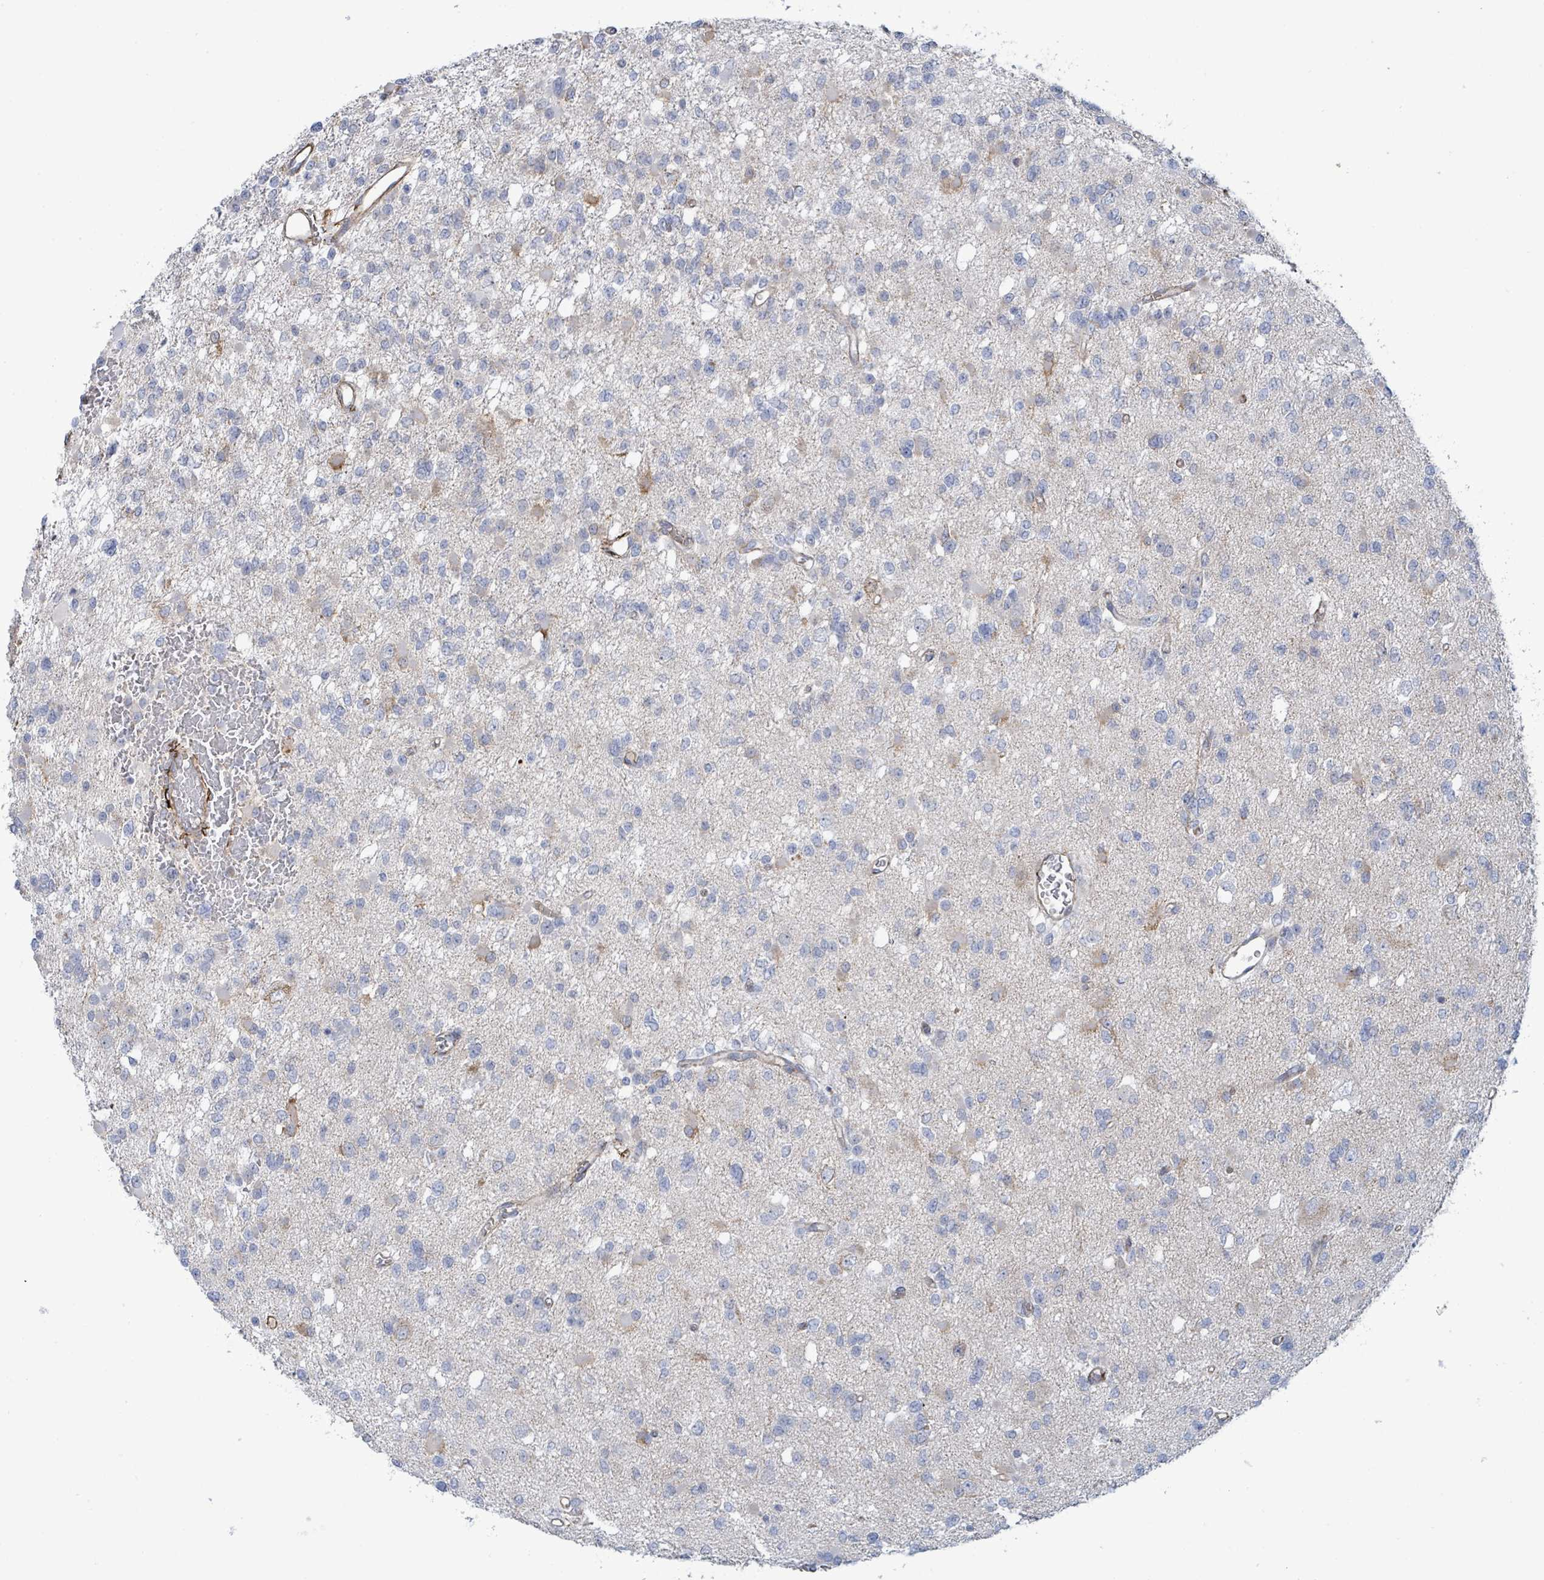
{"staining": {"intensity": "negative", "quantity": "none", "location": "none"}, "tissue": "glioma", "cell_type": "Tumor cells", "image_type": "cancer", "snomed": [{"axis": "morphology", "description": "Glioma, malignant, Low grade"}, {"axis": "topography", "description": "Brain"}], "caption": "Immunohistochemistry (IHC) image of human glioma stained for a protein (brown), which displays no positivity in tumor cells. The staining is performed using DAB (3,3'-diaminobenzidine) brown chromogen with nuclei counter-stained in using hematoxylin.", "gene": "EGFL7", "patient": {"sex": "female", "age": 22}}